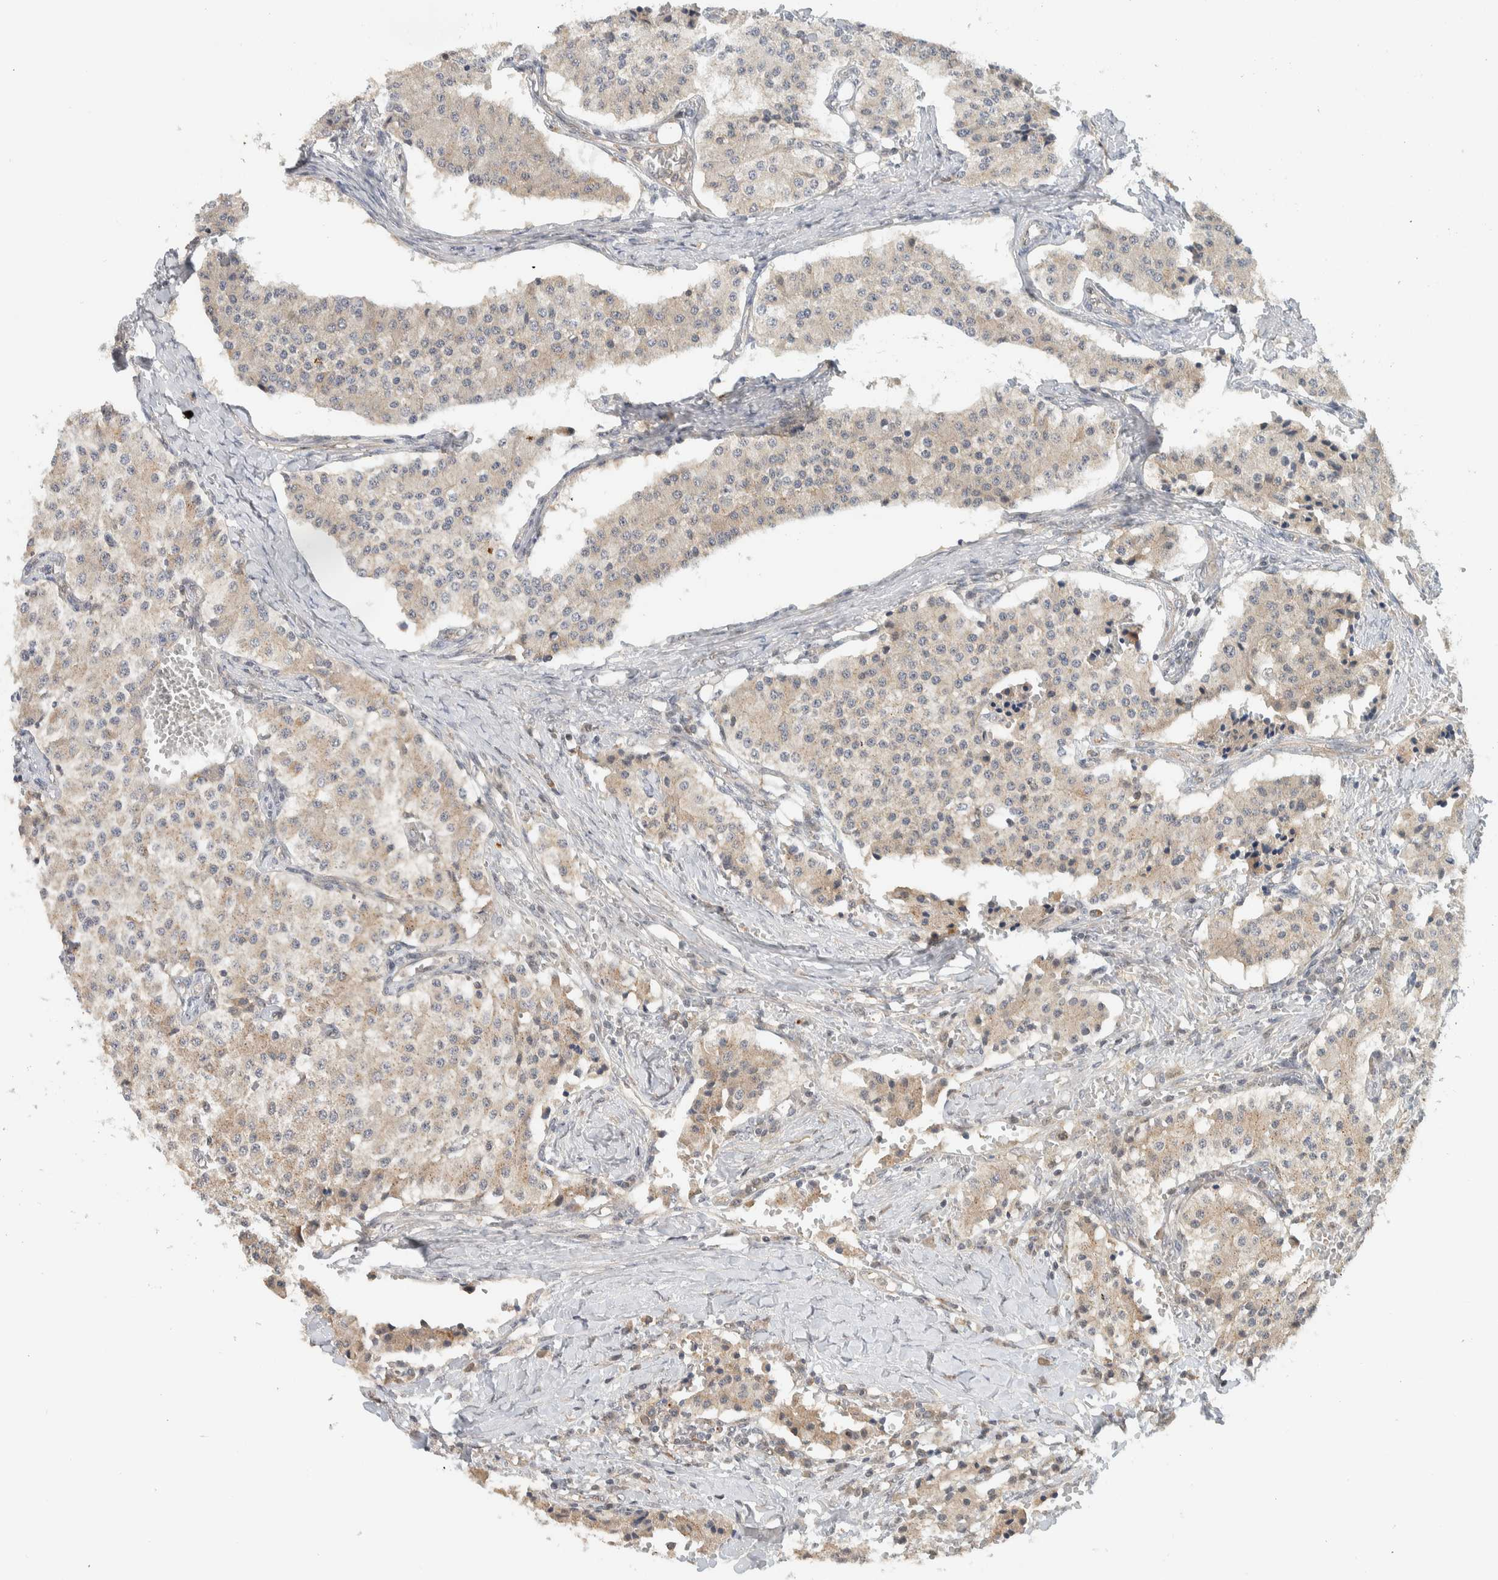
{"staining": {"intensity": "weak", "quantity": "<25%", "location": "cytoplasmic/membranous"}, "tissue": "carcinoid", "cell_type": "Tumor cells", "image_type": "cancer", "snomed": [{"axis": "morphology", "description": "Carcinoid, malignant, NOS"}, {"axis": "topography", "description": "Colon"}], "caption": "Immunohistochemistry image of neoplastic tissue: carcinoid stained with DAB reveals no significant protein positivity in tumor cells. (DAB (3,3'-diaminobenzidine) IHC, high magnification).", "gene": "DEPTOR", "patient": {"sex": "female", "age": 52}}